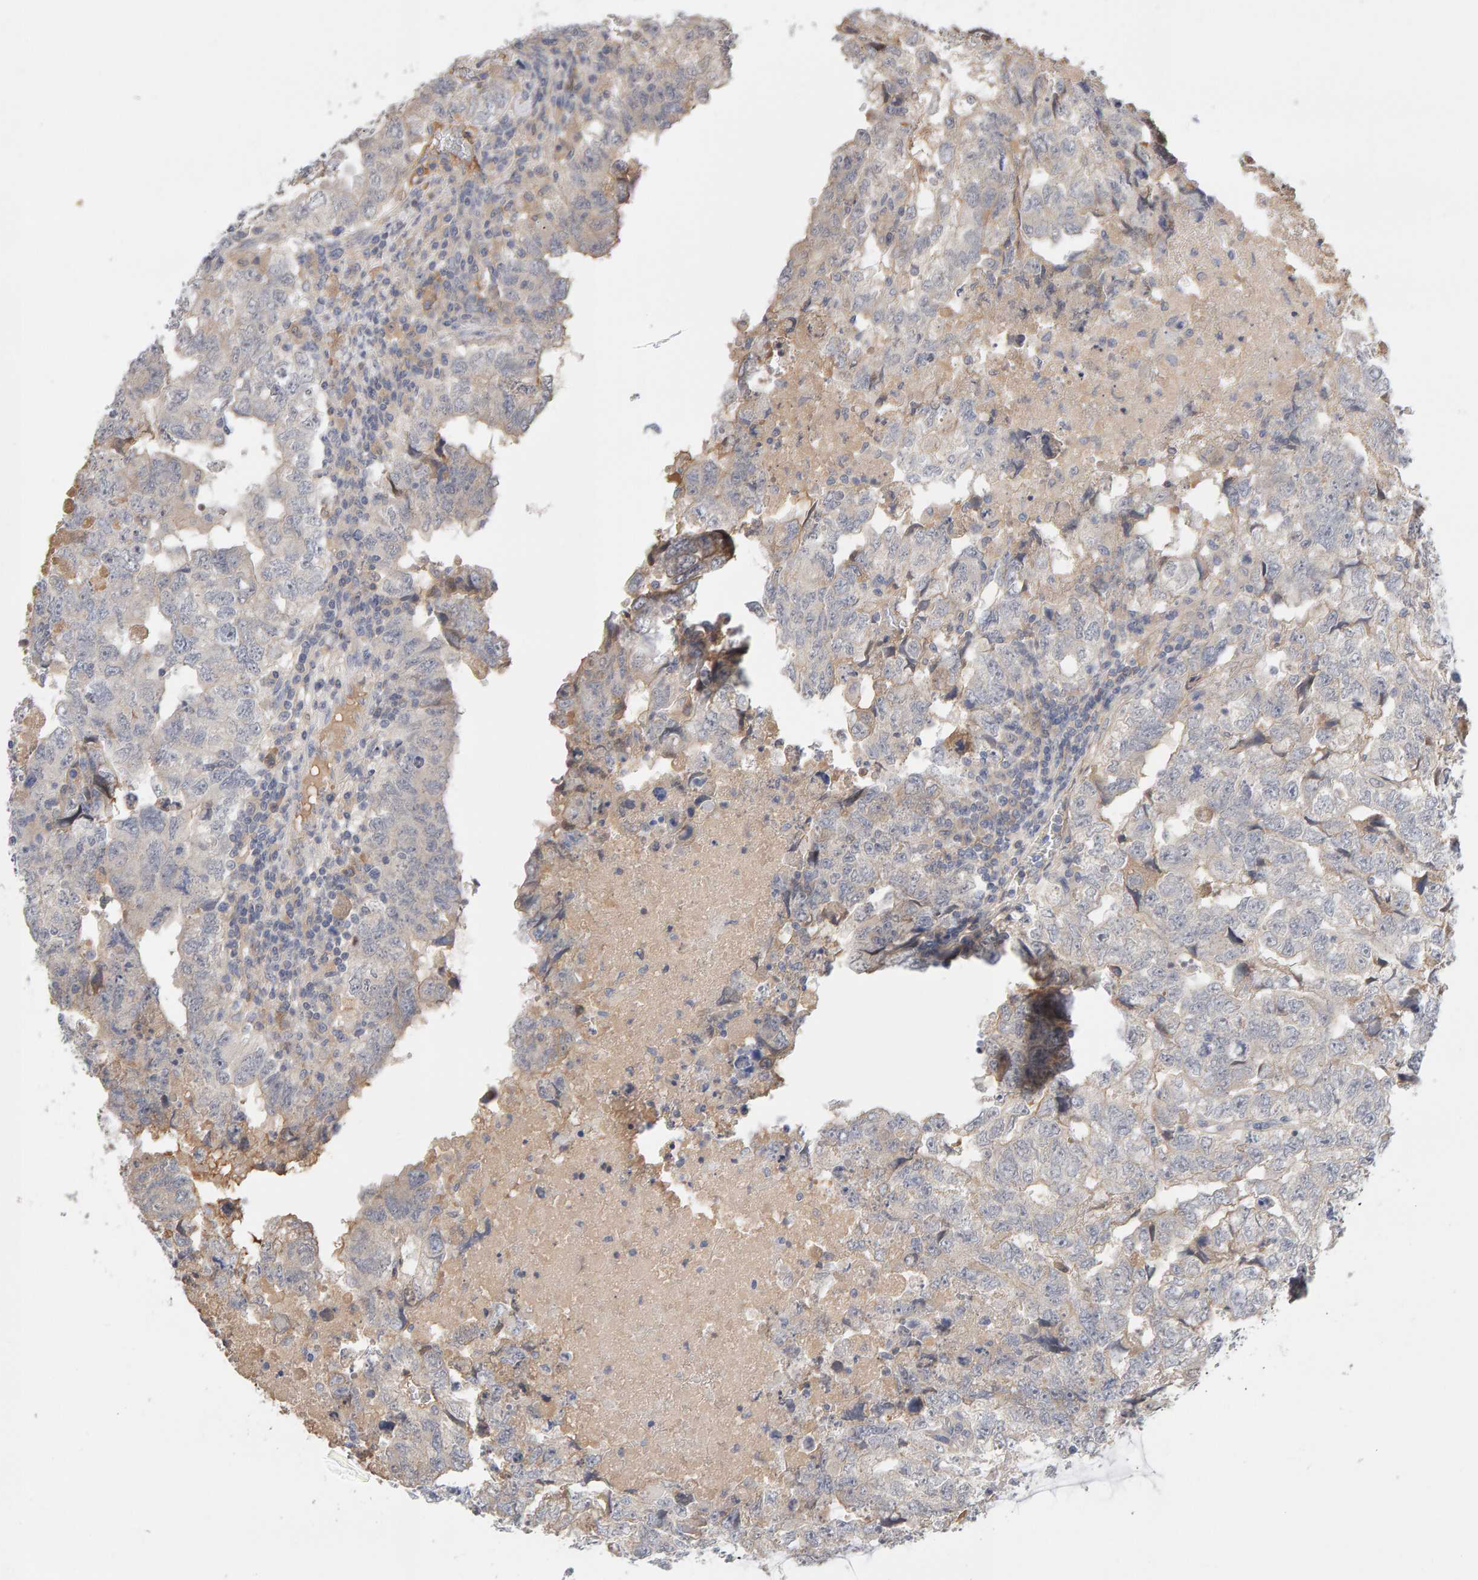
{"staining": {"intensity": "negative", "quantity": "none", "location": "none"}, "tissue": "testis cancer", "cell_type": "Tumor cells", "image_type": "cancer", "snomed": [{"axis": "morphology", "description": "Carcinoma, Embryonal, NOS"}, {"axis": "topography", "description": "Testis"}], "caption": "High power microscopy image of an immunohistochemistry histopathology image of testis cancer (embryonal carcinoma), revealing no significant positivity in tumor cells.", "gene": "GFUS", "patient": {"sex": "male", "age": 36}}